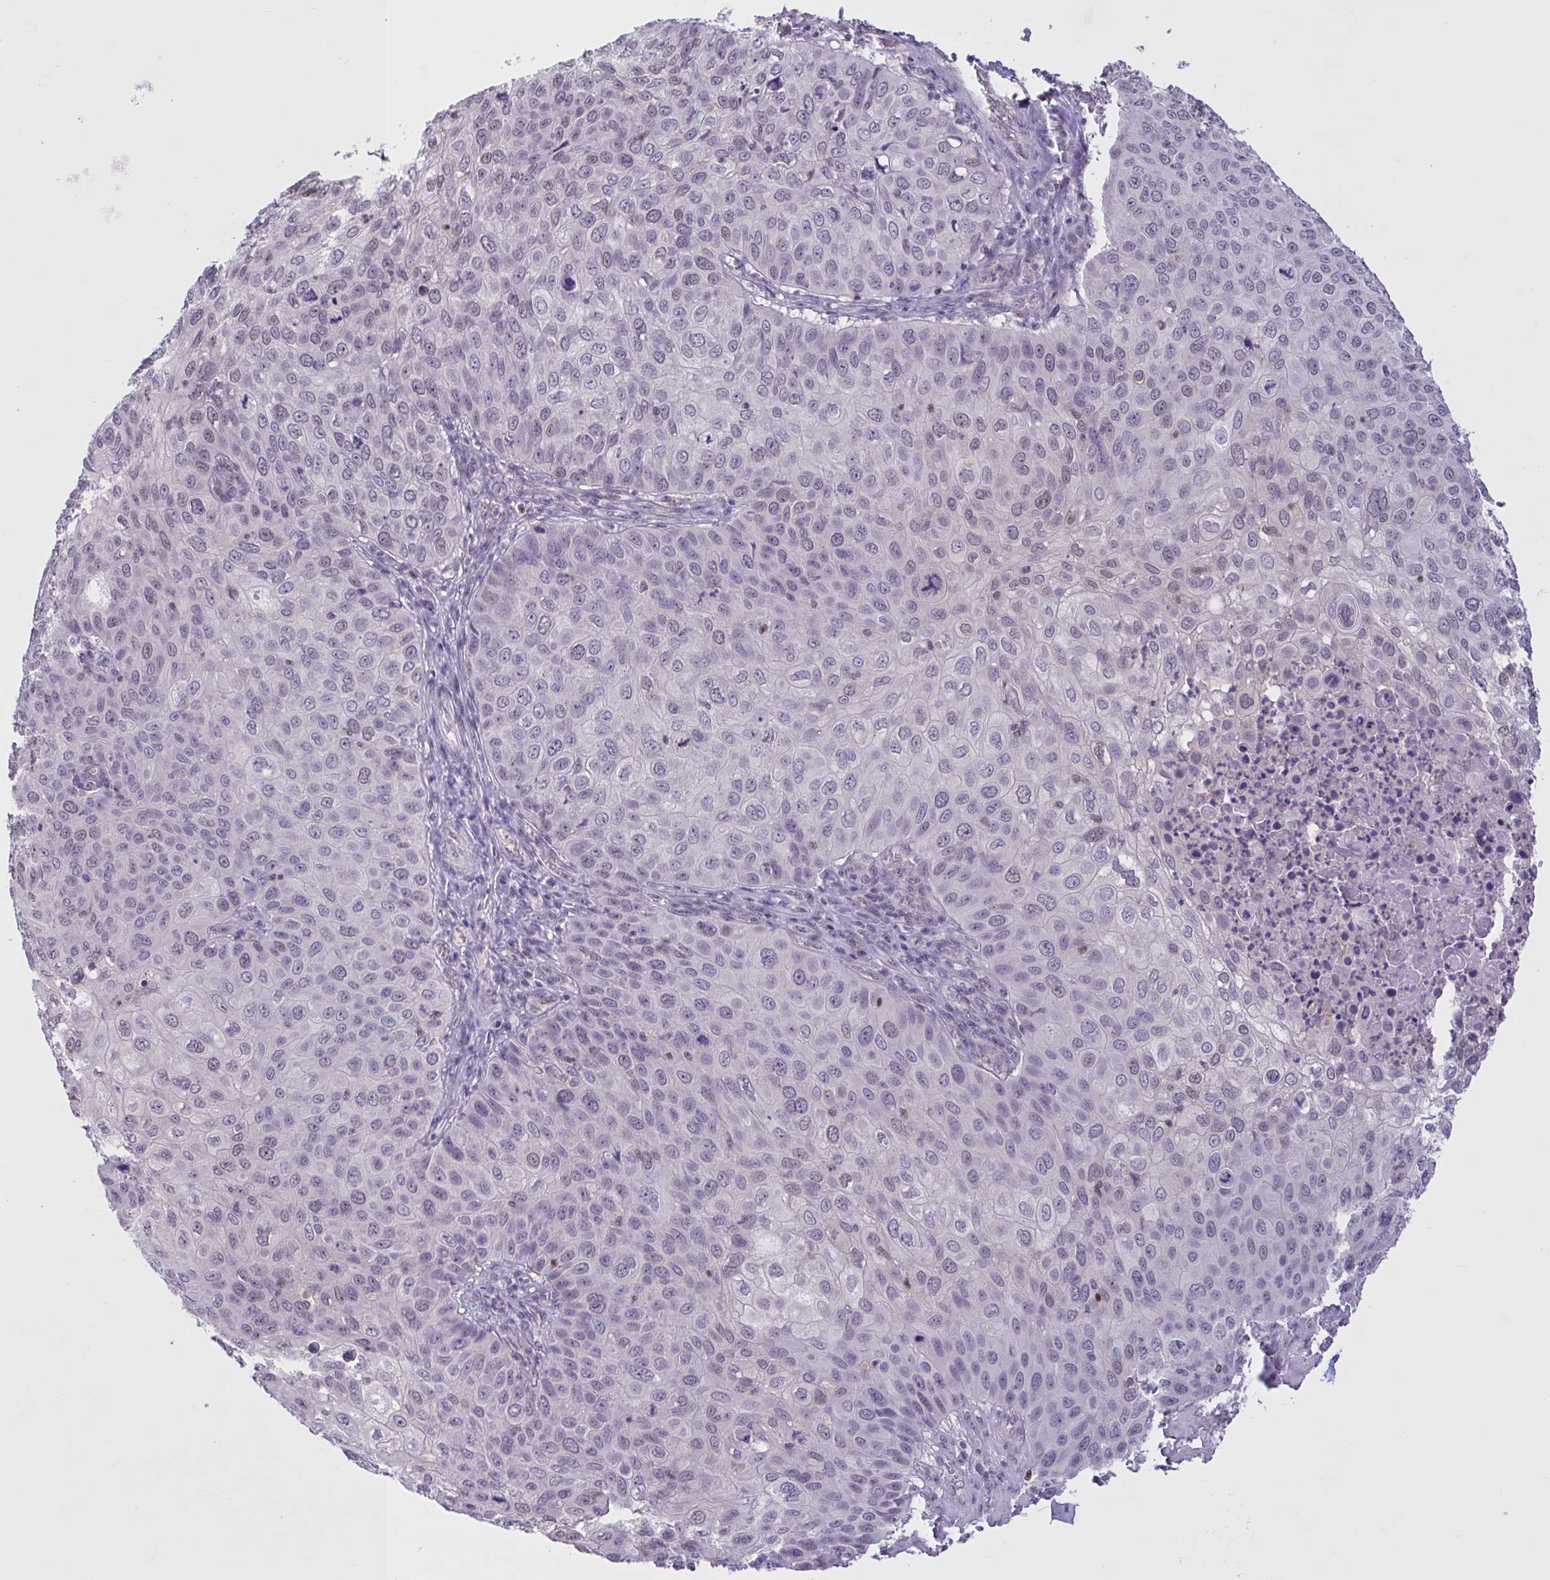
{"staining": {"intensity": "negative", "quantity": "none", "location": "none"}, "tissue": "skin cancer", "cell_type": "Tumor cells", "image_type": "cancer", "snomed": [{"axis": "morphology", "description": "Squamous cell carcinoma, NOS"}, {"axis": "topography", "description": "Skin"}], "caption": "A micrograph of squamous cell carcinoma (skin) stained for a protein displays no brown staining in tumor cells.", "gene": "RBL1", "patient": {"sex": "male", "age": 87}}